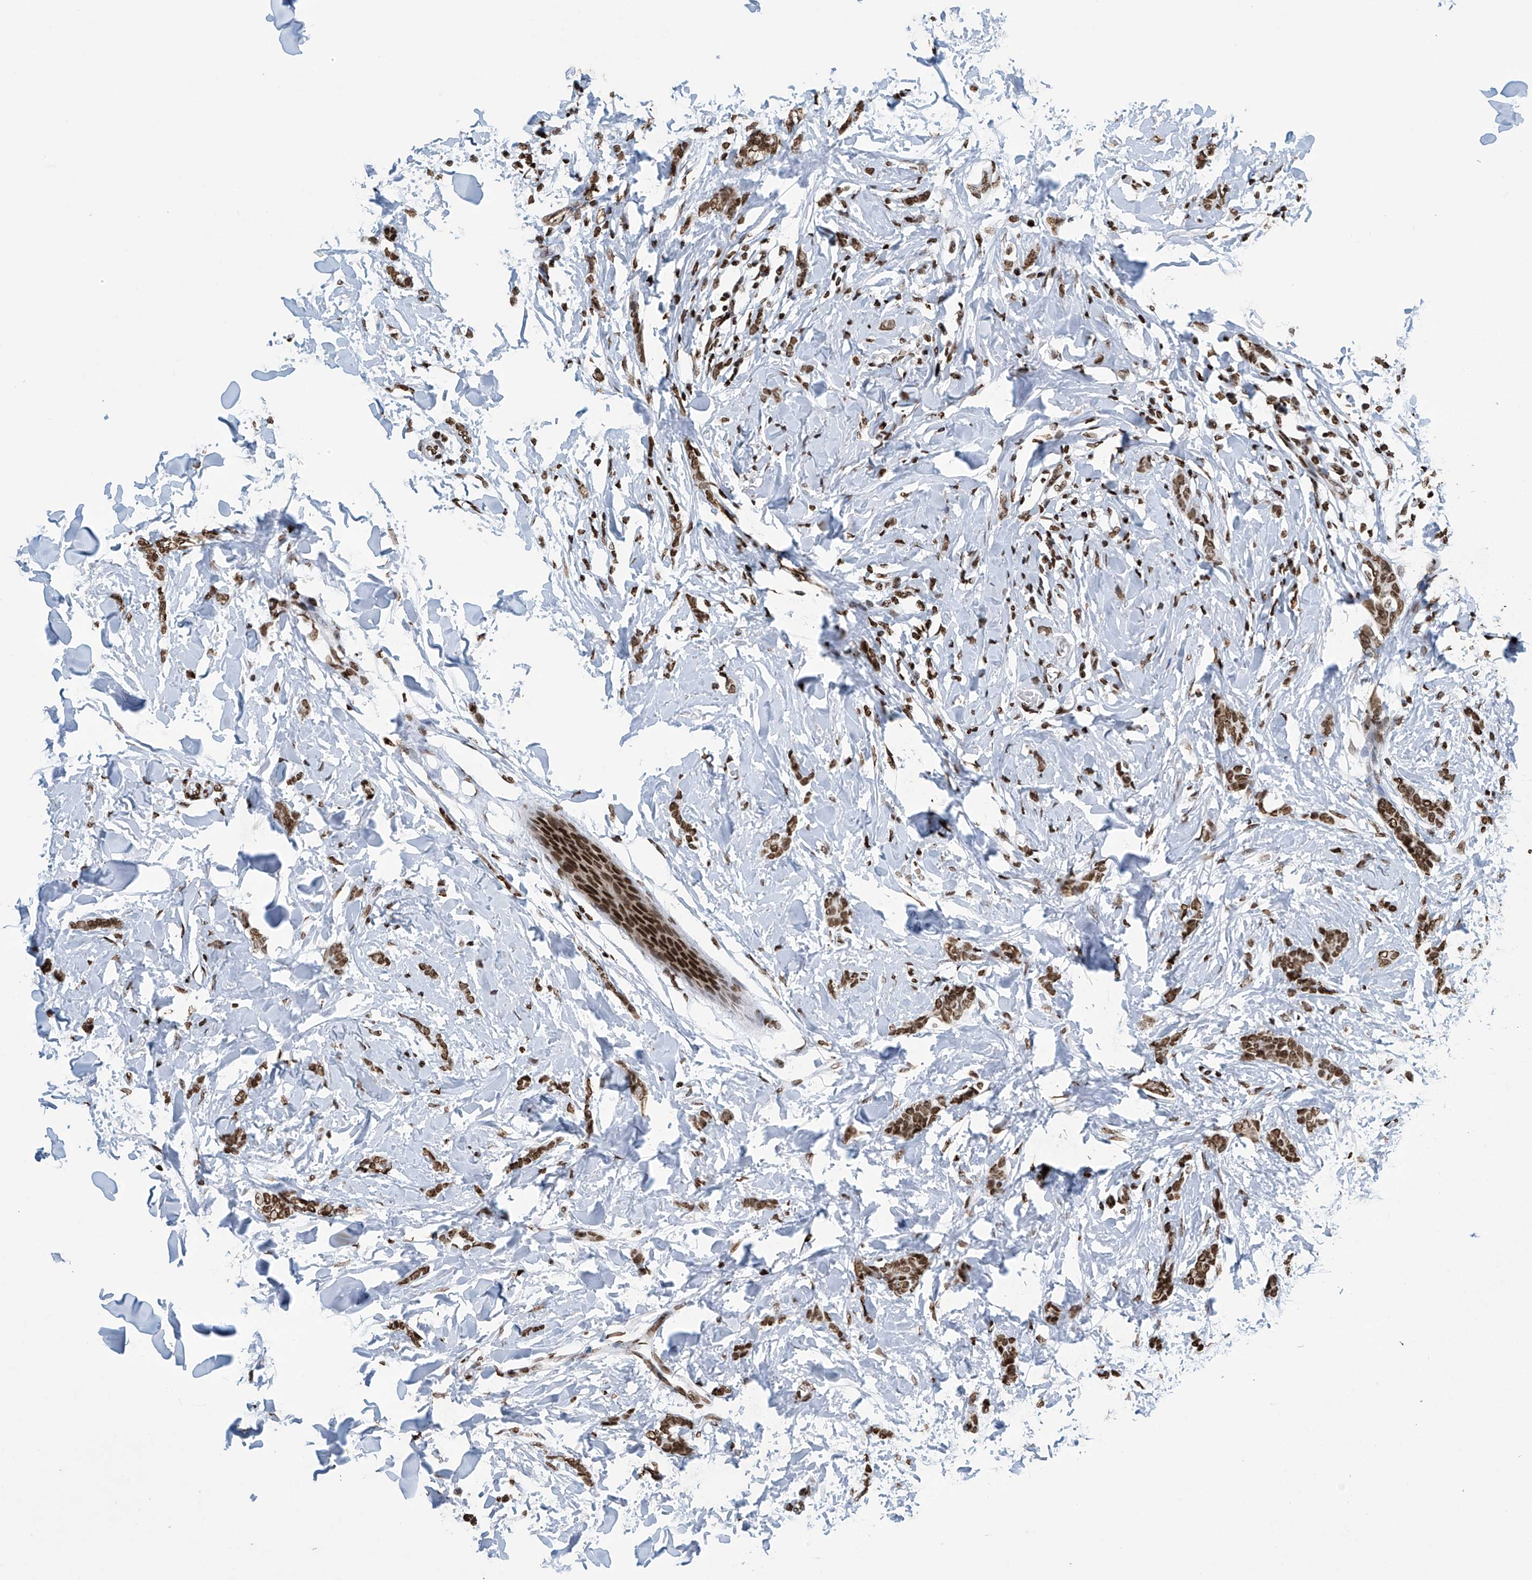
{"staining": {"intensity": "moderate", "quantity": ">75%", "location": "nuclear"}, "tissue": "breast cancer", "cell_type": "Tumor cells", "image_type": "cancer", "snomed": [{"axis": "morphology", "description": "Lobular carcinoma"}, {"axis": "topography", "description": "Skin"}, {"axis": "topography", "description": "Breast"}], "caption": "A brown stain shows moderate nuclear staining of a protein in breast cancer tumor cells. (DAB = brown stain, brightfield microscopy at high magnification).", "gene": "H4C16", "patient": {"sex": "female", "age": 46}}